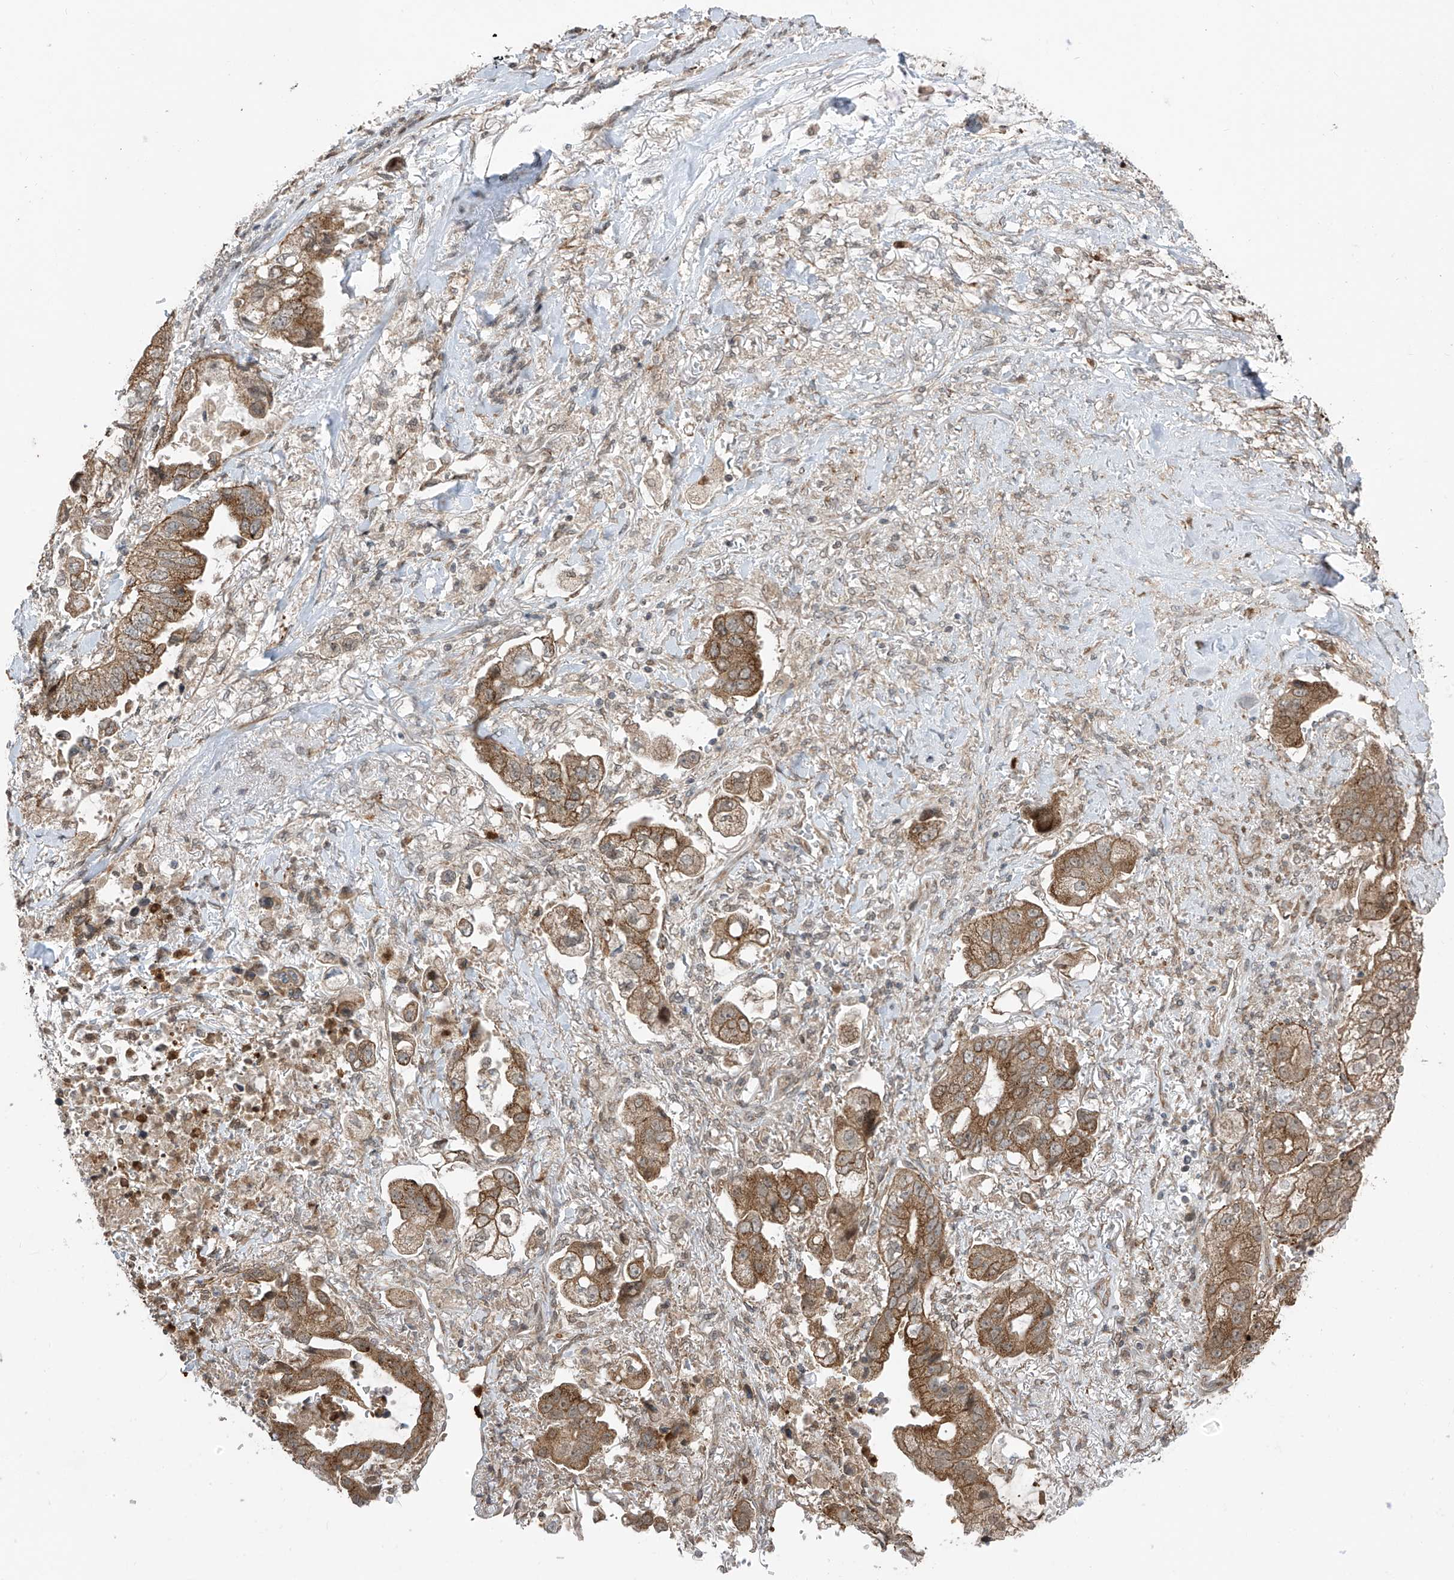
{"staining": {"intensity": "moderate", "quantity": ">75%", "location": "cytoplasmic/membranous"}, "tissue": "stomach cancer", "cell_type": "Tumor cells", "image_type": "cancer", "snomed": [{"axis": "morphology", "description": "Adenocarcinoma, NOS"}, {"axis": "topography", "description": "Stomach"}], "caption": "About >75% of tumor cells in human adenocarcinoma (stomach) demonstrate moderate cytoplasmic/membranous protein expression as visualized by brown immunohistochemical staining.", "gene": "PDE11A", "patient": {"sex": "male", "age": 62}}